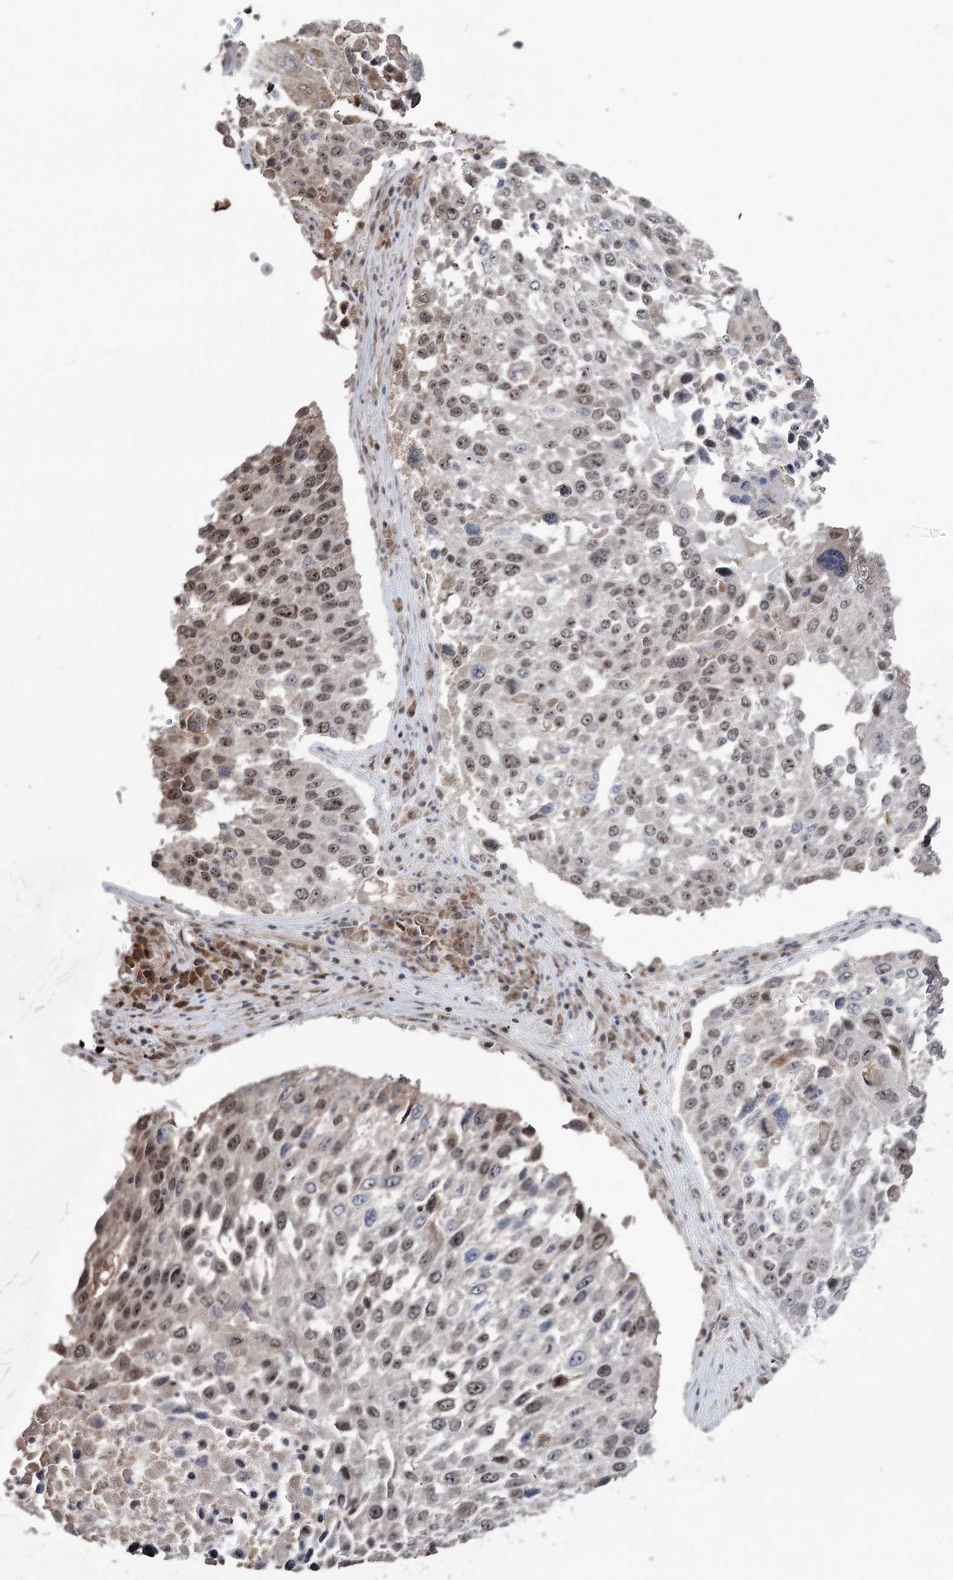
{"staining": {"intensity": "moderate", "quantity": "25%-75%", "location": "nuclear"}, "tissue": "lung cancer", "cell_type": "Tumor cells", "image_type": "cancer", "snomed": [{"axis": "morphology", "description": "Squamous cell carcinoma, NOS"}, {"axis": "topography", "description": "Lung"}], "caption": "Protein staining demonstrates moderate nuclear positivity in about 25%-75% of tumor cells in lung cancer (squamous cell carcinoma).", "gene": "VGLL4", "patient": {"sex": "male", "age": 65}}